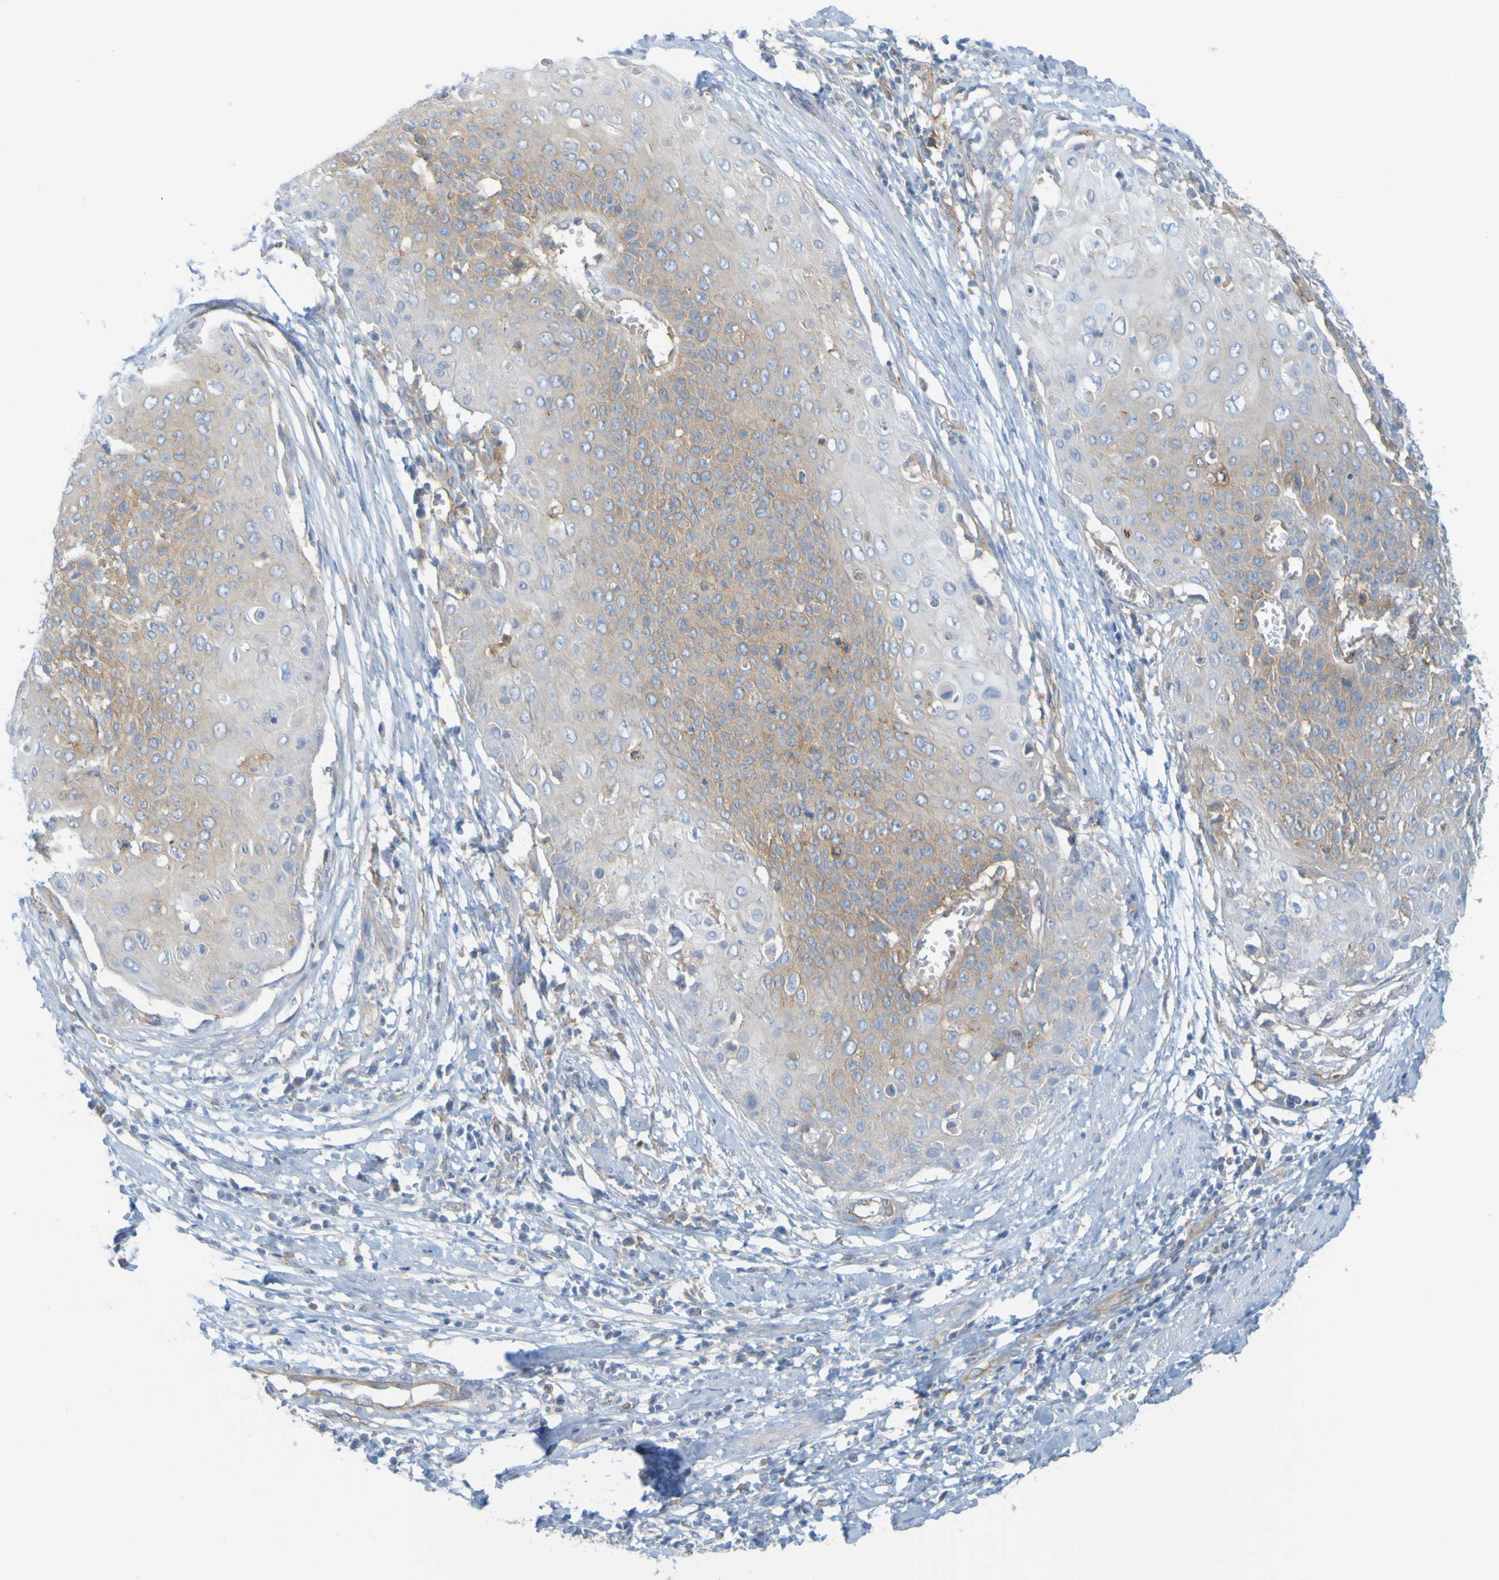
{"staining": {"intensity": "moderate", "quantity": "<25%", "location": "cytoplasmic/membranous"}, "tissue": "cervical cancer", "cell_type": "Tumor cells", "image_type": "cancer", "snomed": [{"axis": "morphology", "description": "Squamous cell carcinoma, NOS"}, {"axis": "topography", "description": "Cervix"}], "caption": "A high-resolution histopathology image shows immunohistochemistry staining of cervical squamous cell carcinoma, which demonstrates moderate cytoplasmic/membranous expression in approximately <25% of tumor cells.", "gene": "APPL1", "patient": {"sex": "female", "age": 39}}